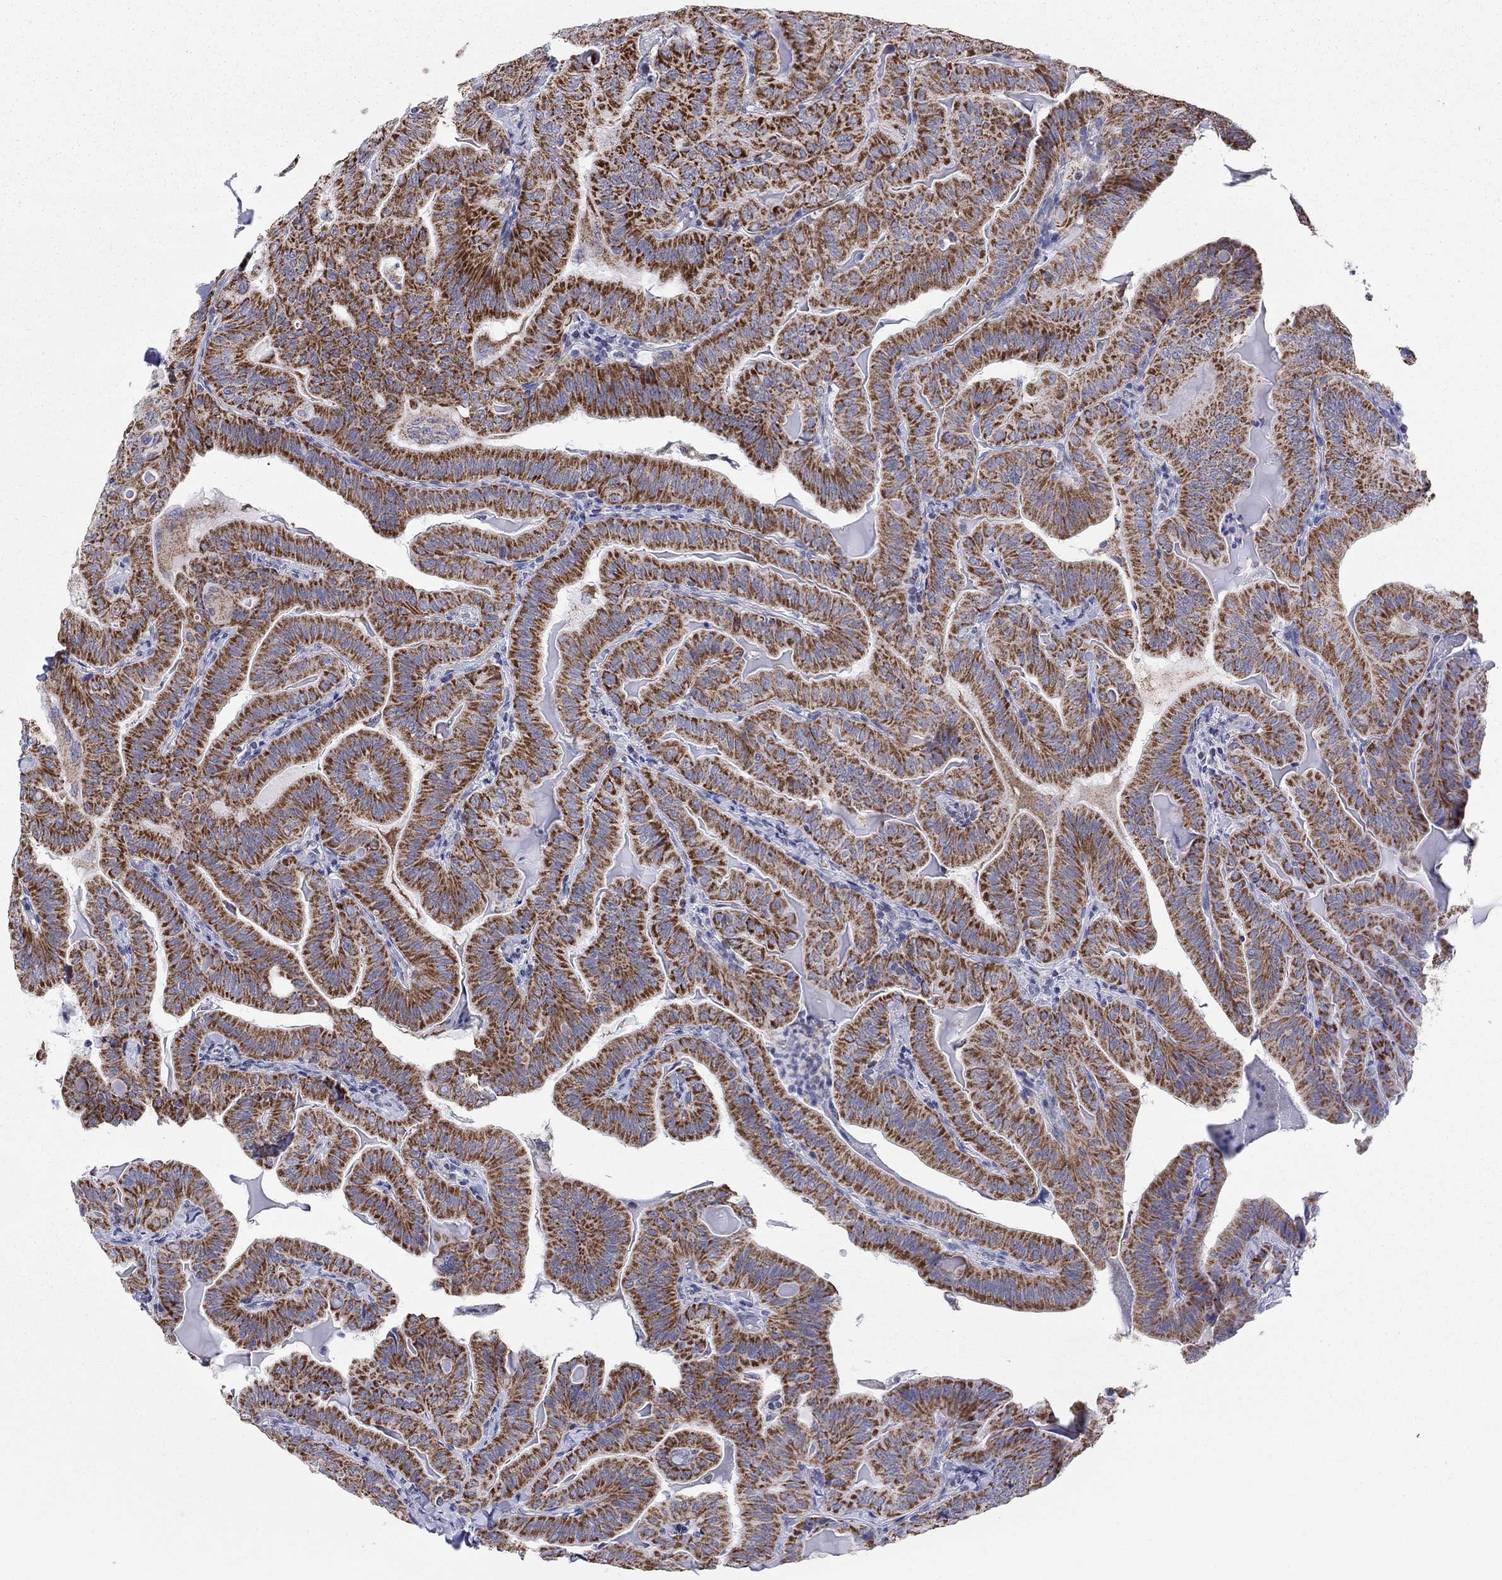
{"staining": {"intensity": "strong", "quantity": ">75%", "location": "cytoplasmic/membranous"}, "tissue": "thyroid cancer", "cell_type": "Tumor cells", "image_type": "cancer", "snomed": [{"axis": "morphology", "description": "Papillary adenocarcinoma, NOS"}, {"axis": "topography", "description": "Thyroid gland"}], "caption": "The micrograph displays immunohistochemical staining of thyroid cancer. There is strong cytoplasmic/membranous expression is identified in about >75% of tumor cells.", "gene": "KISS1R", "patient": {"sex": "female", "age": 68}}